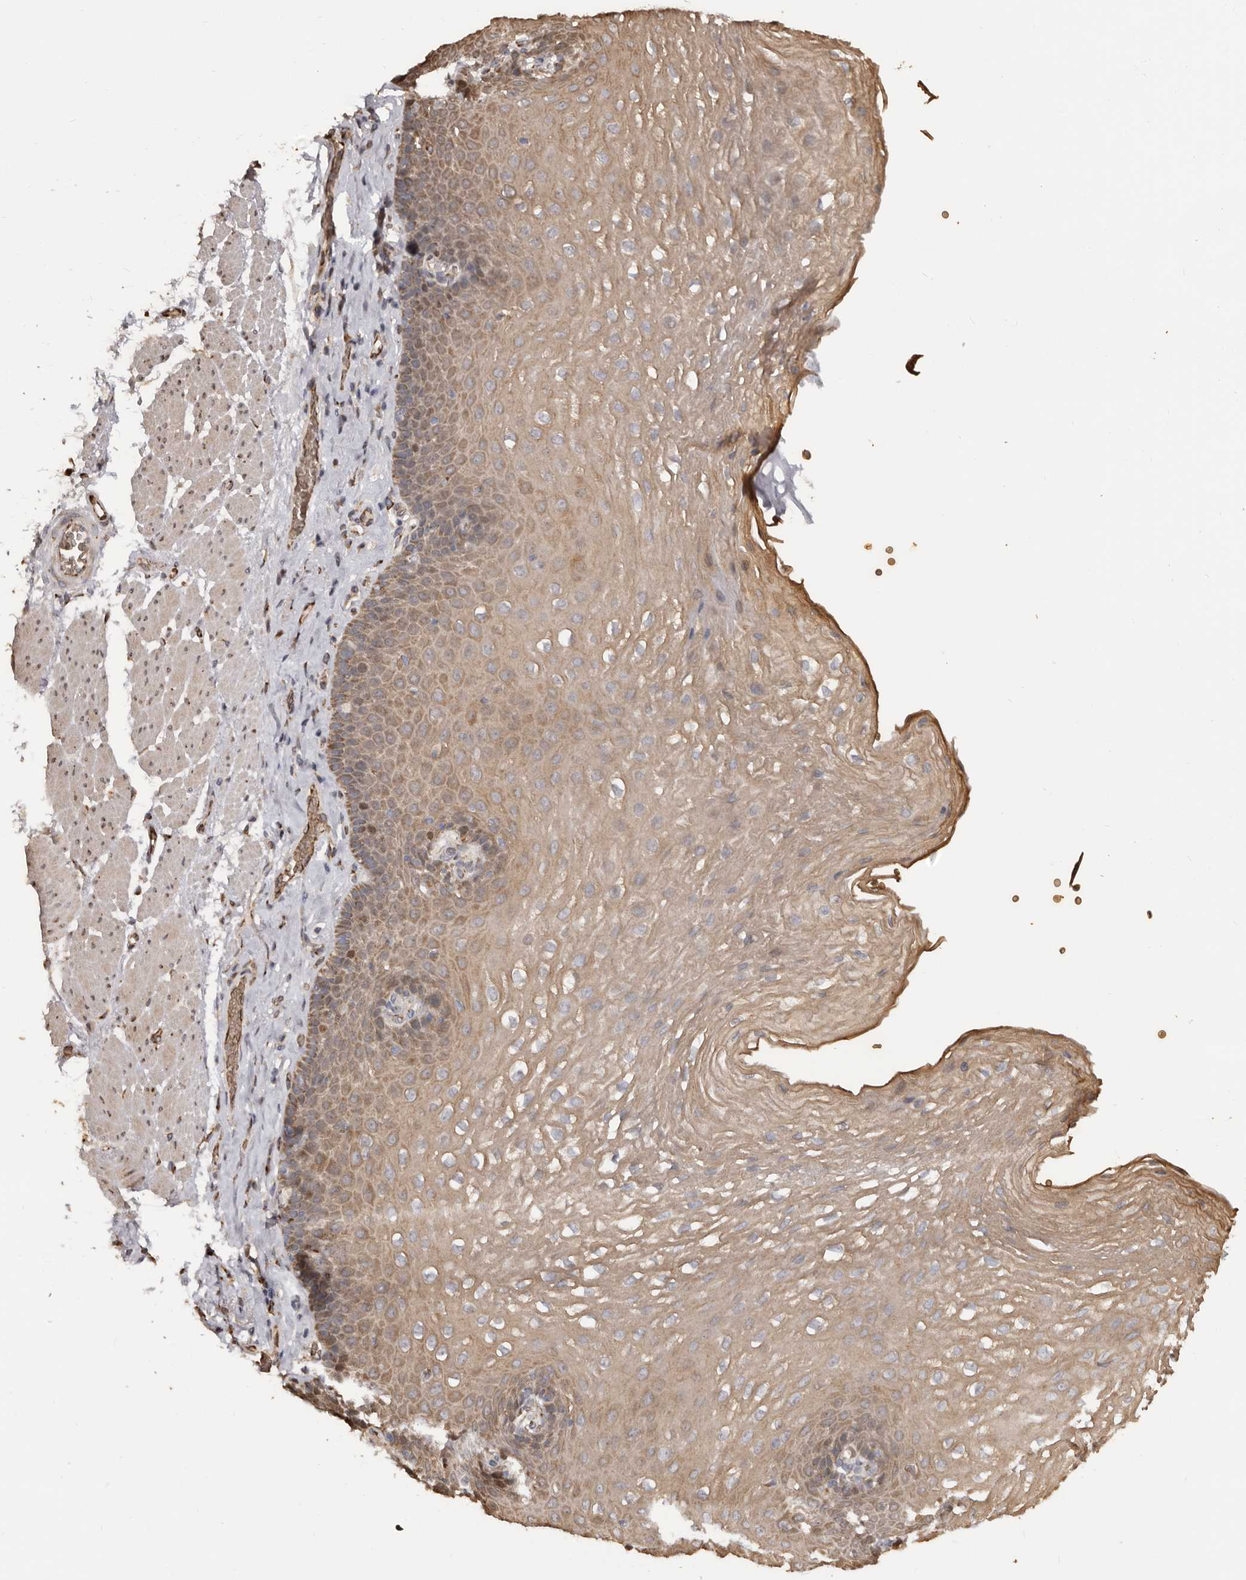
{"staining": {"intensity": "moderate", "quantity": "25%-75%", "location": "cytoplasmic/membranous"}, "tissue": "esophagus", "cell_type": "Squamous epithelial cells", "image_type": "normal", "snomed": [{"axis": "morphology", "description": "Normal tissue, NOS"}, {"axis": "topography", "description": "Esophagus"}], "caption": "Esophagus stained with DAB IHC reveals medium levels of moderate cytoplasmic/membranous staining in approximately 25%-75% of squamous epithelial cells.", "gene": "ENTREP1", "patient": {"sex": "female", "age": 66}}